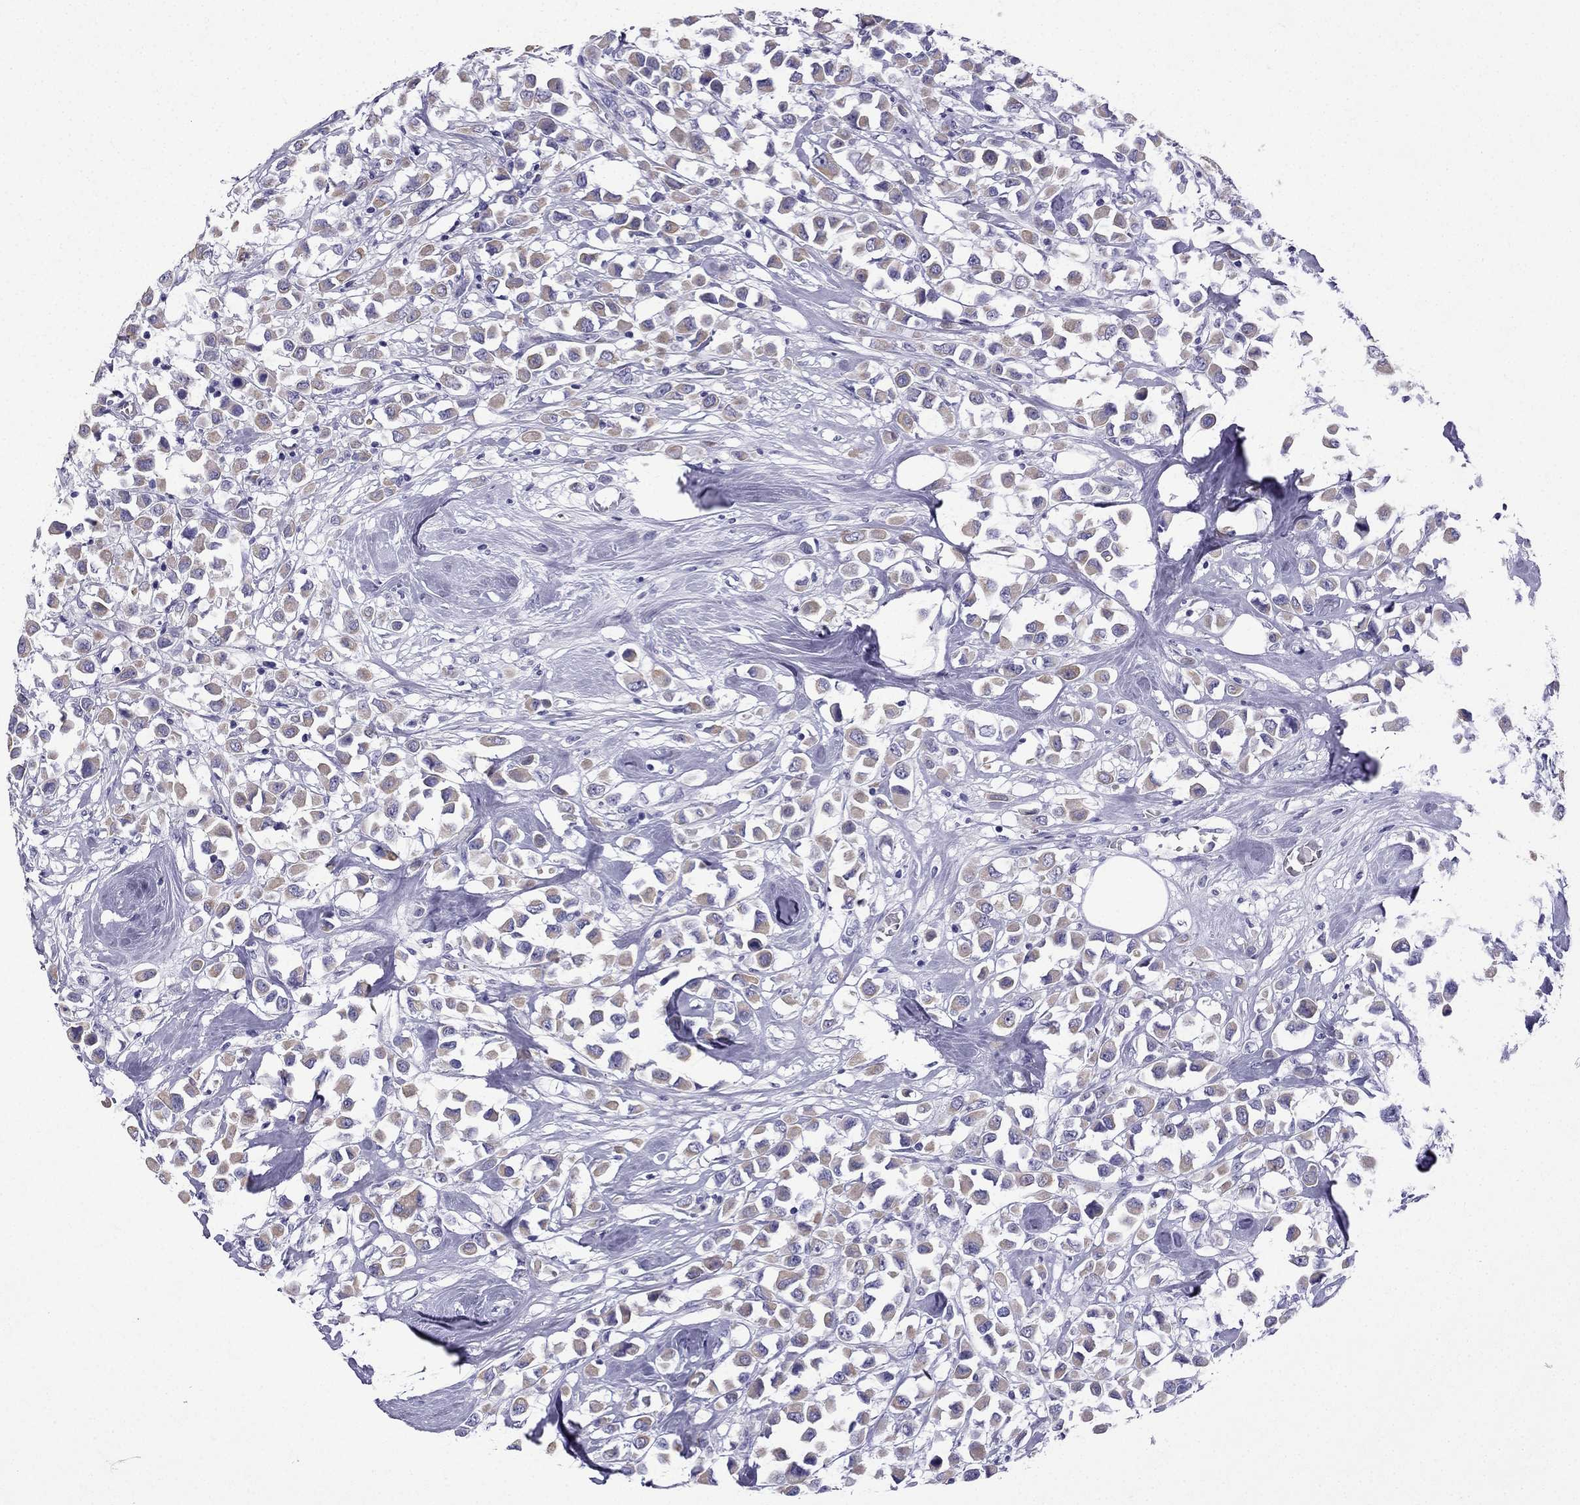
{"staining": {"intensity": "weak", "quantity": ">75%", "location": "cytoplasmic/membranous"}, "tissue": "breast cancer", "cell_type": "Tumor cells", "image_type": "cancer", "snomed": [{"axis": "morphology", "description": "Duct carcinoma"}, {"axis": "topography", "description": "Breast"}], "caption": "Immunohistochemistry (IHC) photomicrograph of breast cancer stained for a protein (brown), which demonstrates low levels of weak cytoplasmic/membranous positivity in approximately >75% of tumor cells.", "gene": "GJA8", "patient": {"sex": "female", "age": 61}}